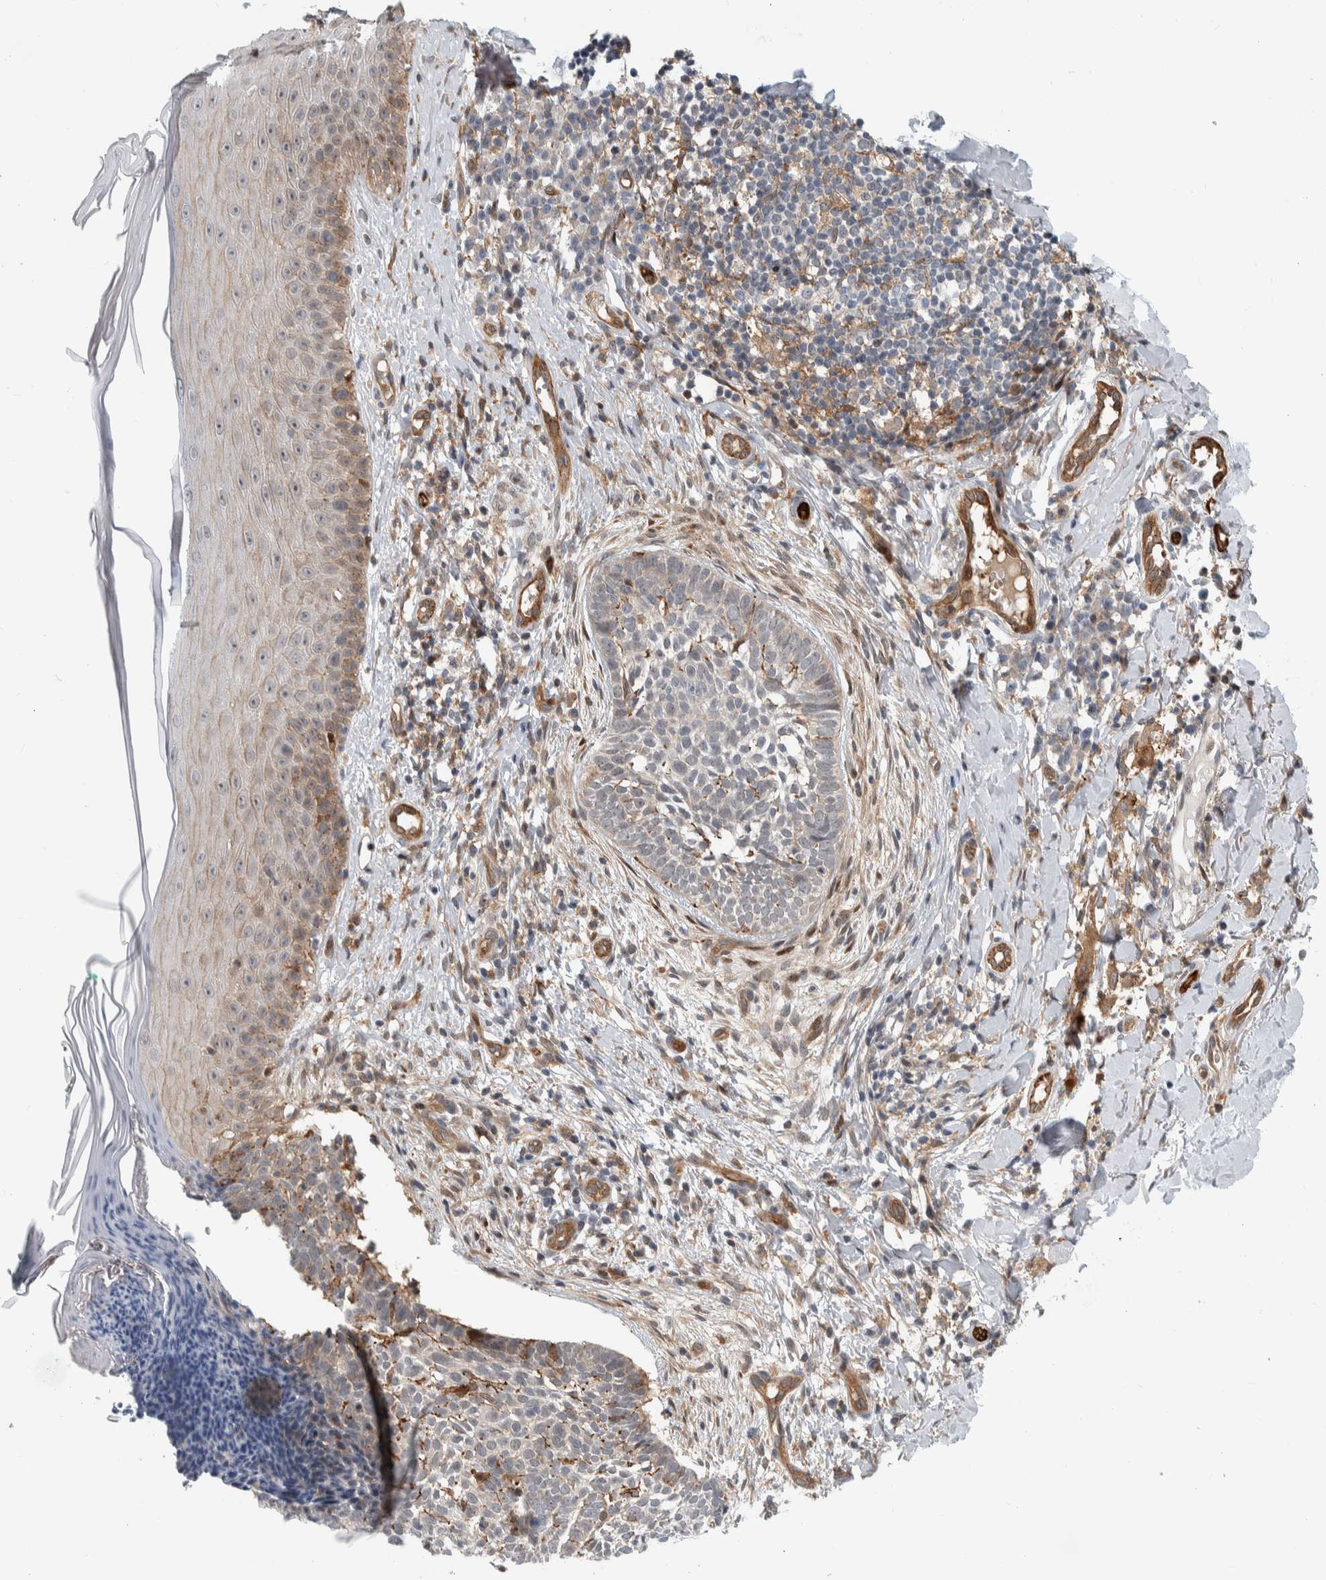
{"staining": {"intensity": "negative", "quantity": "none", "location": "none"}, "tissue": "skin cancer", "cell_type": "Tumor cells", "image_type": "cancer", "snomed": [{"axis": "morphology", "description": "Normal tissue, NOS"}, {"axis": "morphology", "description": "Basal cell carcinoma"}, {"axis": "topography", "description": "Skin"}], "caption": "This is a micrograph of immunohistochemistry (IHC) staining of skin basal cell carcinoma, which shows no positivity in tumor cells.", "gene": "MSL1", "patient": {"sex": "male", "age": 67}}